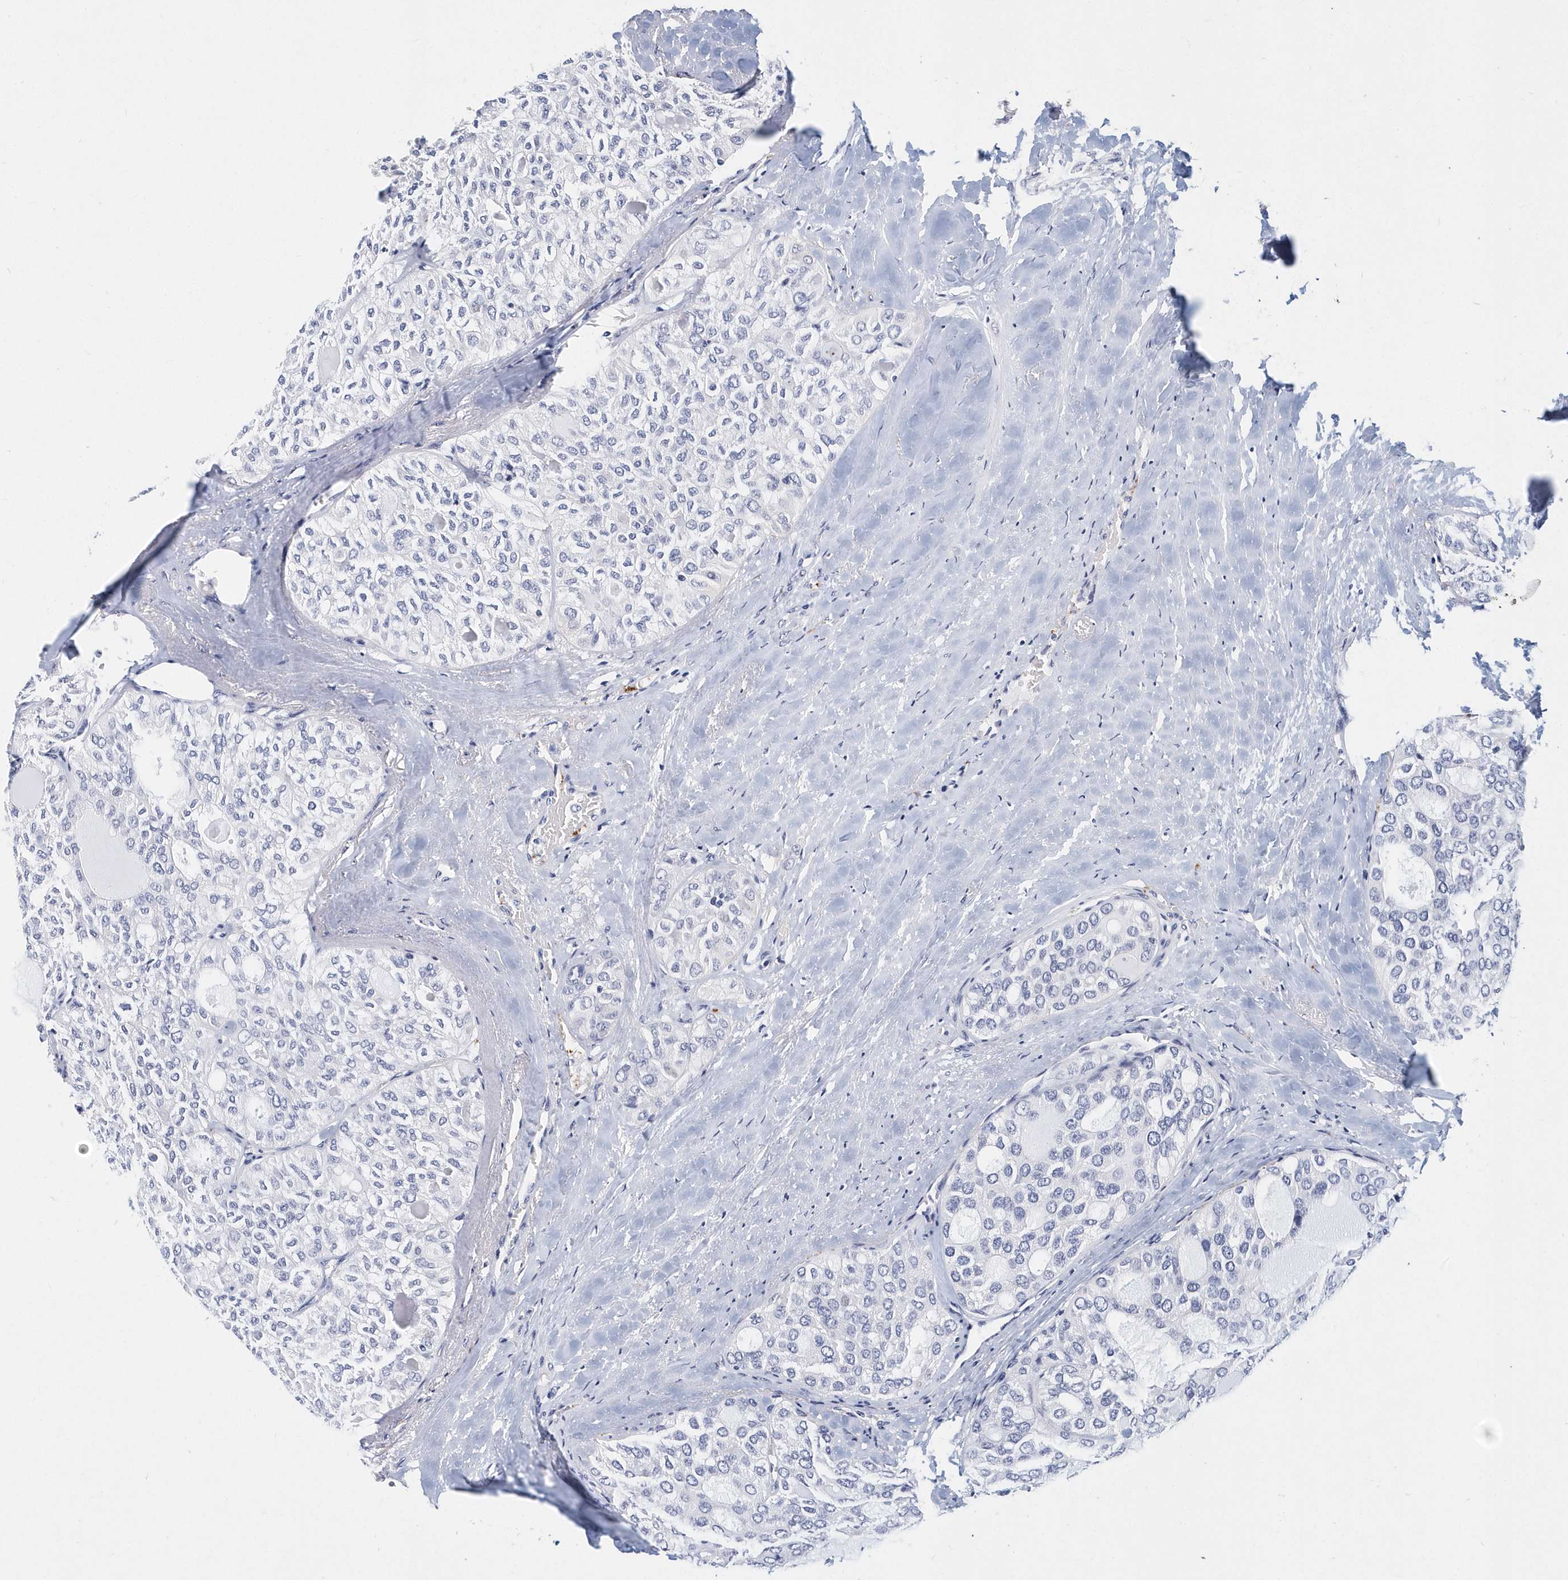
{"staining": {"intensity": "negative", "quantity": "none", "location": "none"}, "tissue": "thyroid cancer", "cell_type": "Tumor cells", "image_type": "cancer", "snomed": [{"axis": "morphology", "description": "Follicular adenoma carcinoma, NOS"}, {"axis": "topography", "description": "Thyroid gland"}], "caption": "An IHC micrograph of thyroid cancer (follicular adenoma carcinoma) is shown. There is no staining in tumor cells of thyroid cancer (follicular adenoma carcinoma). The staining is performed using DAB (3,3'-diaminobenzidine) brown chromogen with nuclei counter-stained in using hematoxylin.", "gene": "ITGA2B", "patient": {"sex": "male", "age": 75}}